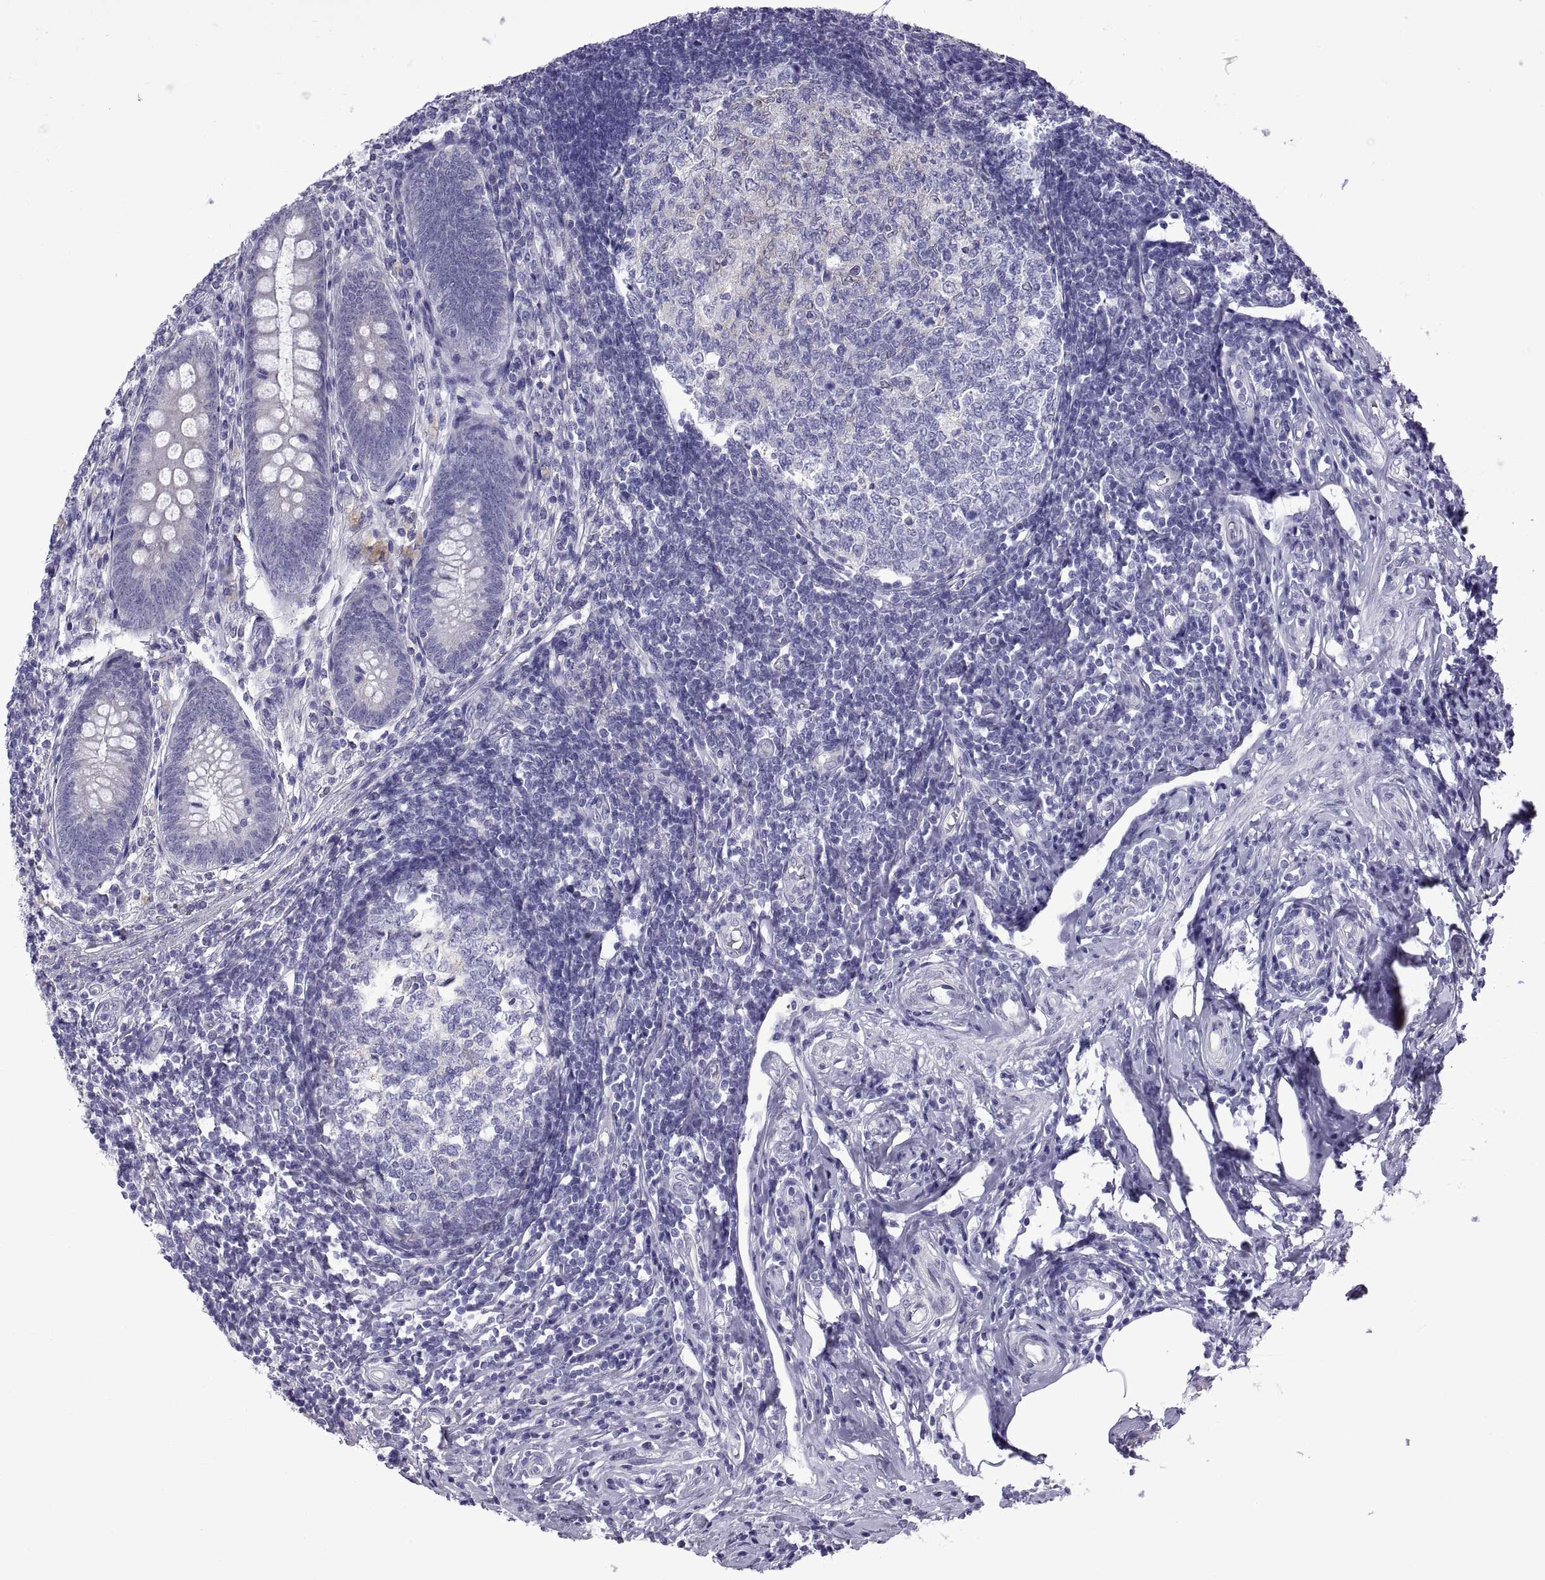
{"staining": {"intensity": "negative", "quantity": "none", "location": "none"}, "tissue": "appendix", "cell_type": "Glandular cells", "image_type": "normal", "snomed": [{"axis": "morphology", "description": "Normal tissue, NOS"}, {"axis": "morphology", "description": "Inflammation, NOS"}, {"axis": "topography", "description": "Appendix"}], "caption": "Immunohistochemical staining of unremarkable appendix exhibits no significant staining in glandular cells. (Stains: DAB immunohistochemistry with hematoxylin counter stain, Microscopy: brightfield microscopy at high magnification).", "gene": "SPDYE10", "patient": {"sex": "male", "age": 16}}